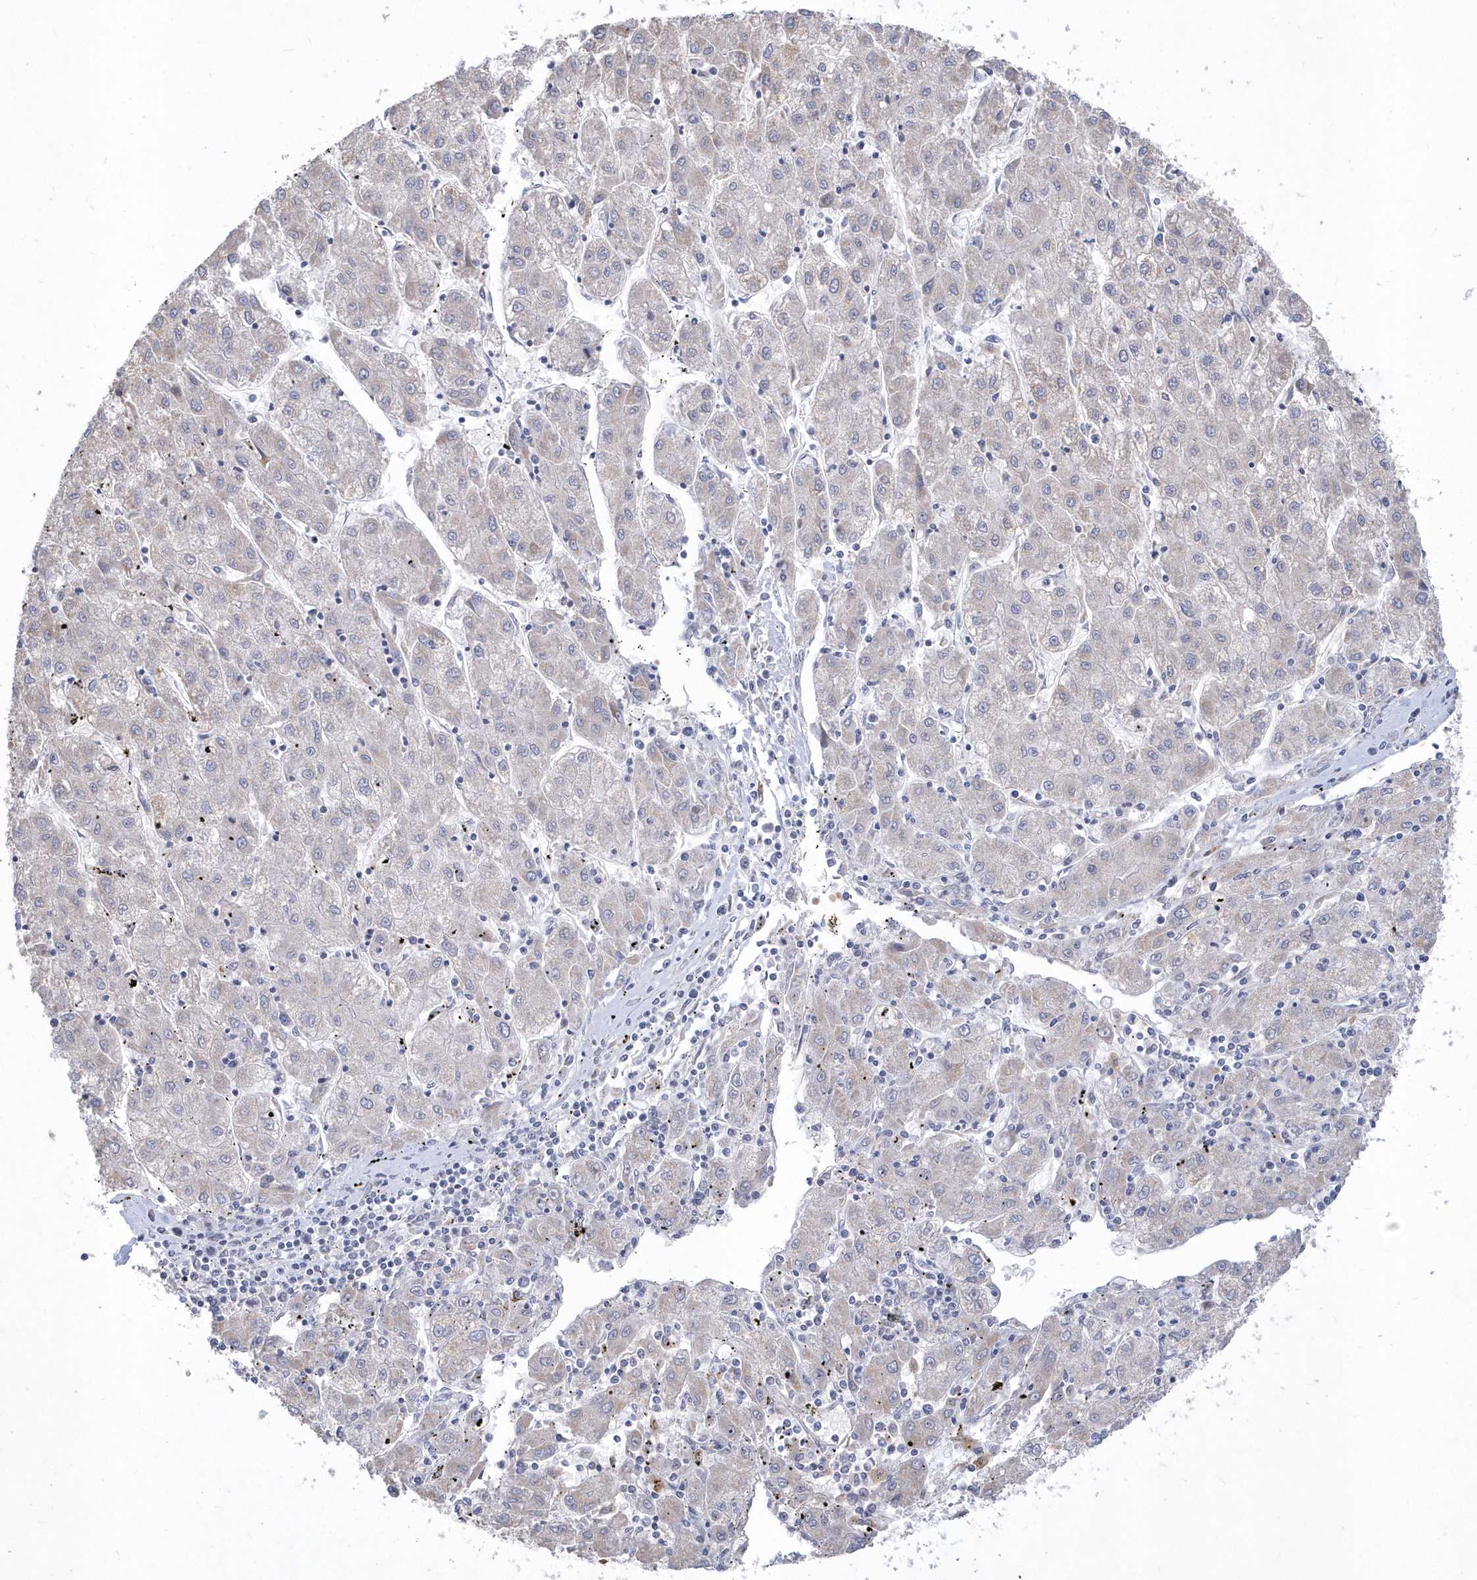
{"staining": {"intensity": "negative", "quantity": "none", "location": "none"}, "tissue": "liver cancer", "cell_type": "Tumor cells", "image_type": "cancer", "snomed": [{"axis": "morphology", "description": "Carcinoma, Hepatocellular, NOS"}, {"axis": "topography", "description": "Liver"}], "caption": "Immunohistochemistry photomicrograph of hepatocellular carcinoma (liver) stained for a protein (brown), which demonstrates no staining in tumor cells.", "gene": "TSPEAR", "patient": {"sex": "male", "age": 72}}